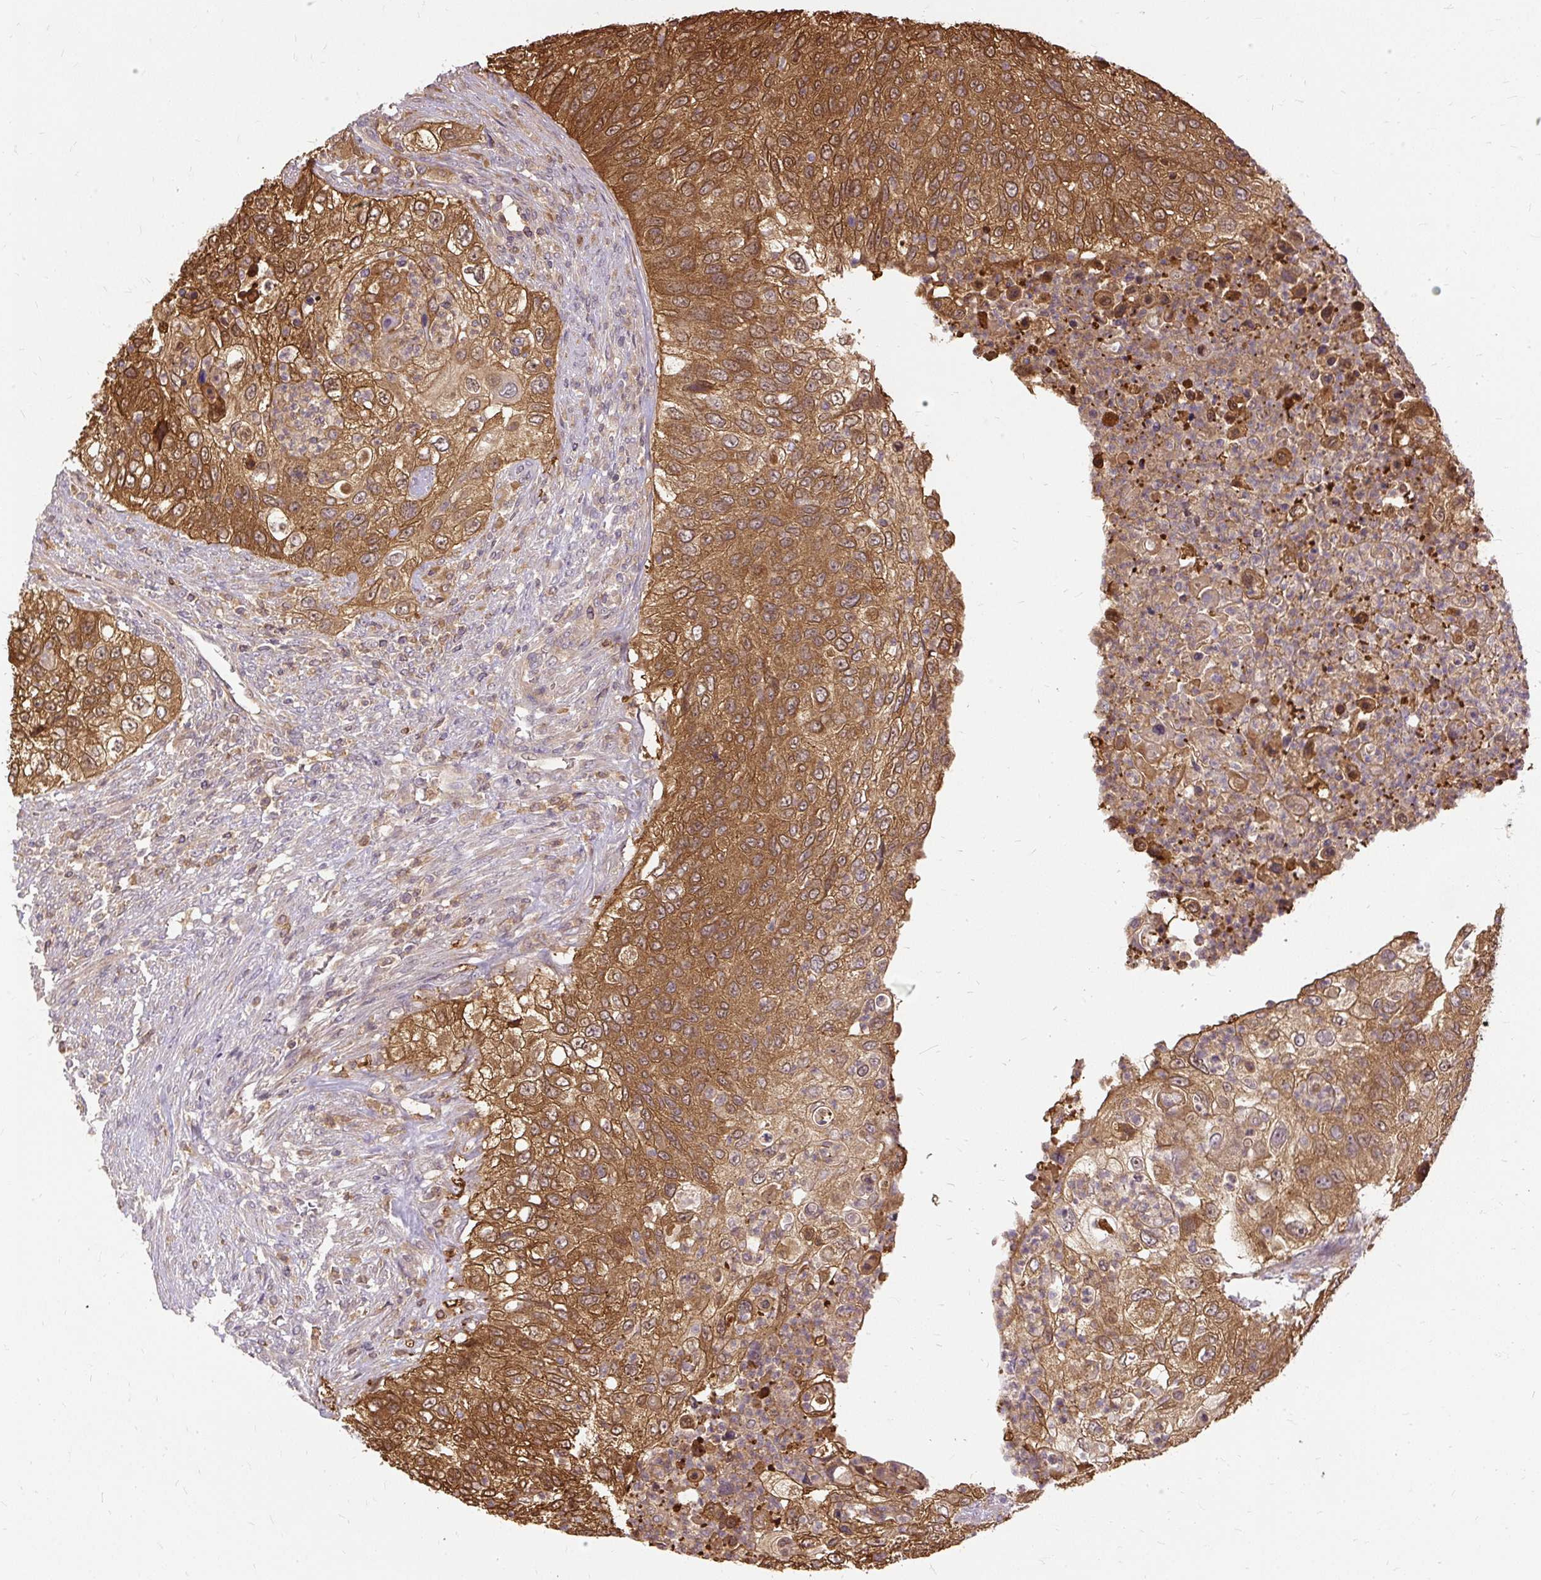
{"staining": {"intensity": "strong", "quantity": ">75%", "location": "cytoplasmic/membranous"}, "tissue": "urothelial cancer", "cell_type": "Tumor cells", "image_type": "cancer", "snomed": [{"axis": "morphology", "description": "Urothelial carcinoma, High grade"}, {"axis": "topography", "description": "Urinary bladder"}], "caption": "High-grade urothelial carcinoma stained with DAB (3,3'-diaminobenzidine) IHC demonstrates high levels of strong cytoplasmic/membranous expression in about >75% of tumor cells.", "gene": "AP5S1", "patient": {"sex": "female", "age": 60}}